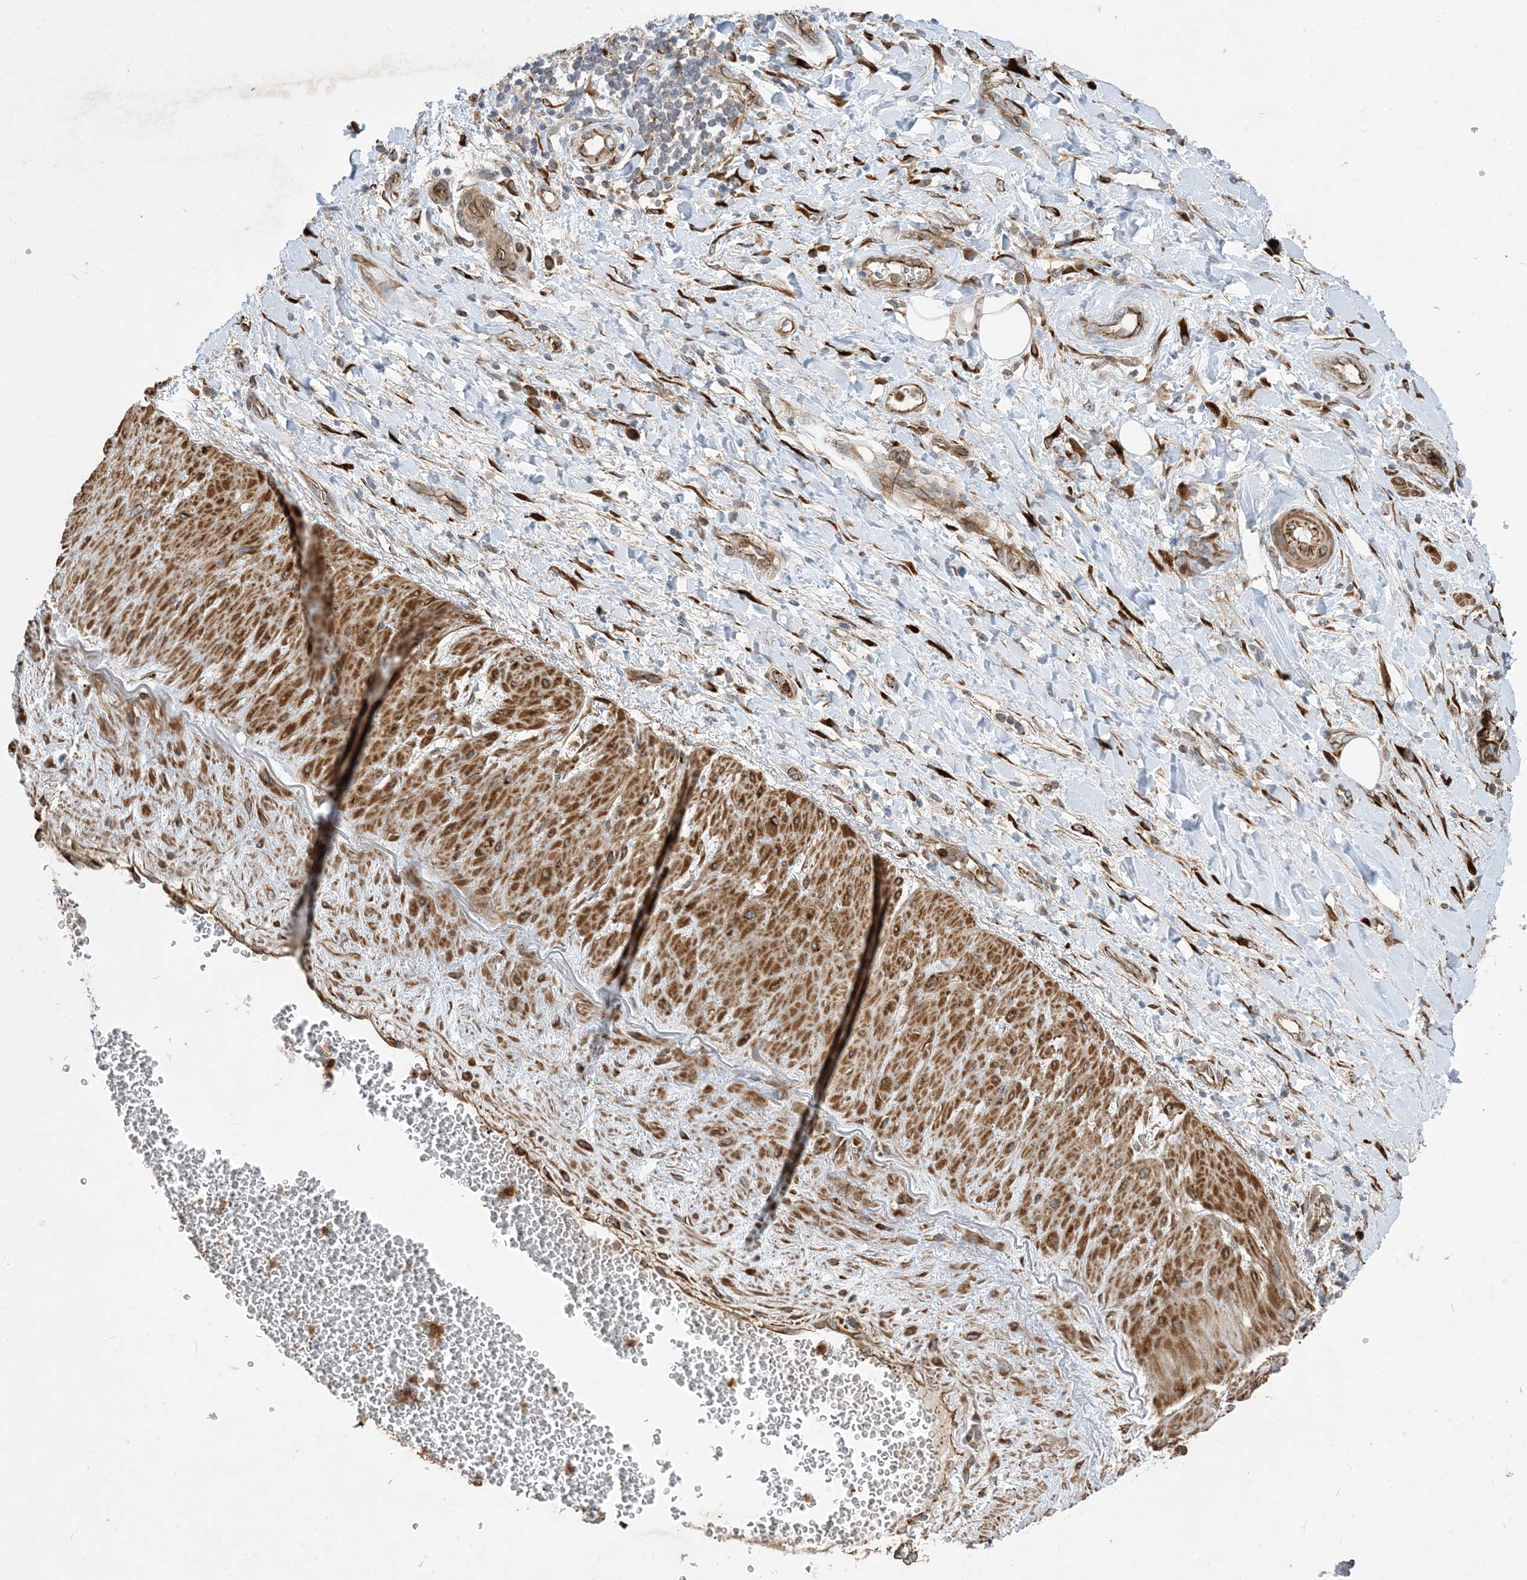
{"staining": {"intensity": "moderate", "quantity": "25%-75%", "location": "cytoplasmic/membranous"}, "tissue": "adipose tissue", "cell_type": "Adipocytes", "image_type": "normal", "snomed": [{"axis": "morphology", "description": "Normal tissue, NOS"}, {"axis": "morphology", "description": "Adenocarcinoma, NOS"}, {"axis": "topography", "description": "Pancreas"}, {"axis": "topography", "description": "Peripheral nerve tissue"}], "caption": "High-magnification brightfield microscopy of normal adipose tissue stained with DAB (3,3'-diaminobenzidine) (brown) and counterstained with hematoxylin (blue). adipocytes exhibit moderate cytoplasmic/membranous staining is appreciated in approximately25%-75% of cells.", "gene": "OTOP1", "patient": {"sex": "male", "age": 59}}